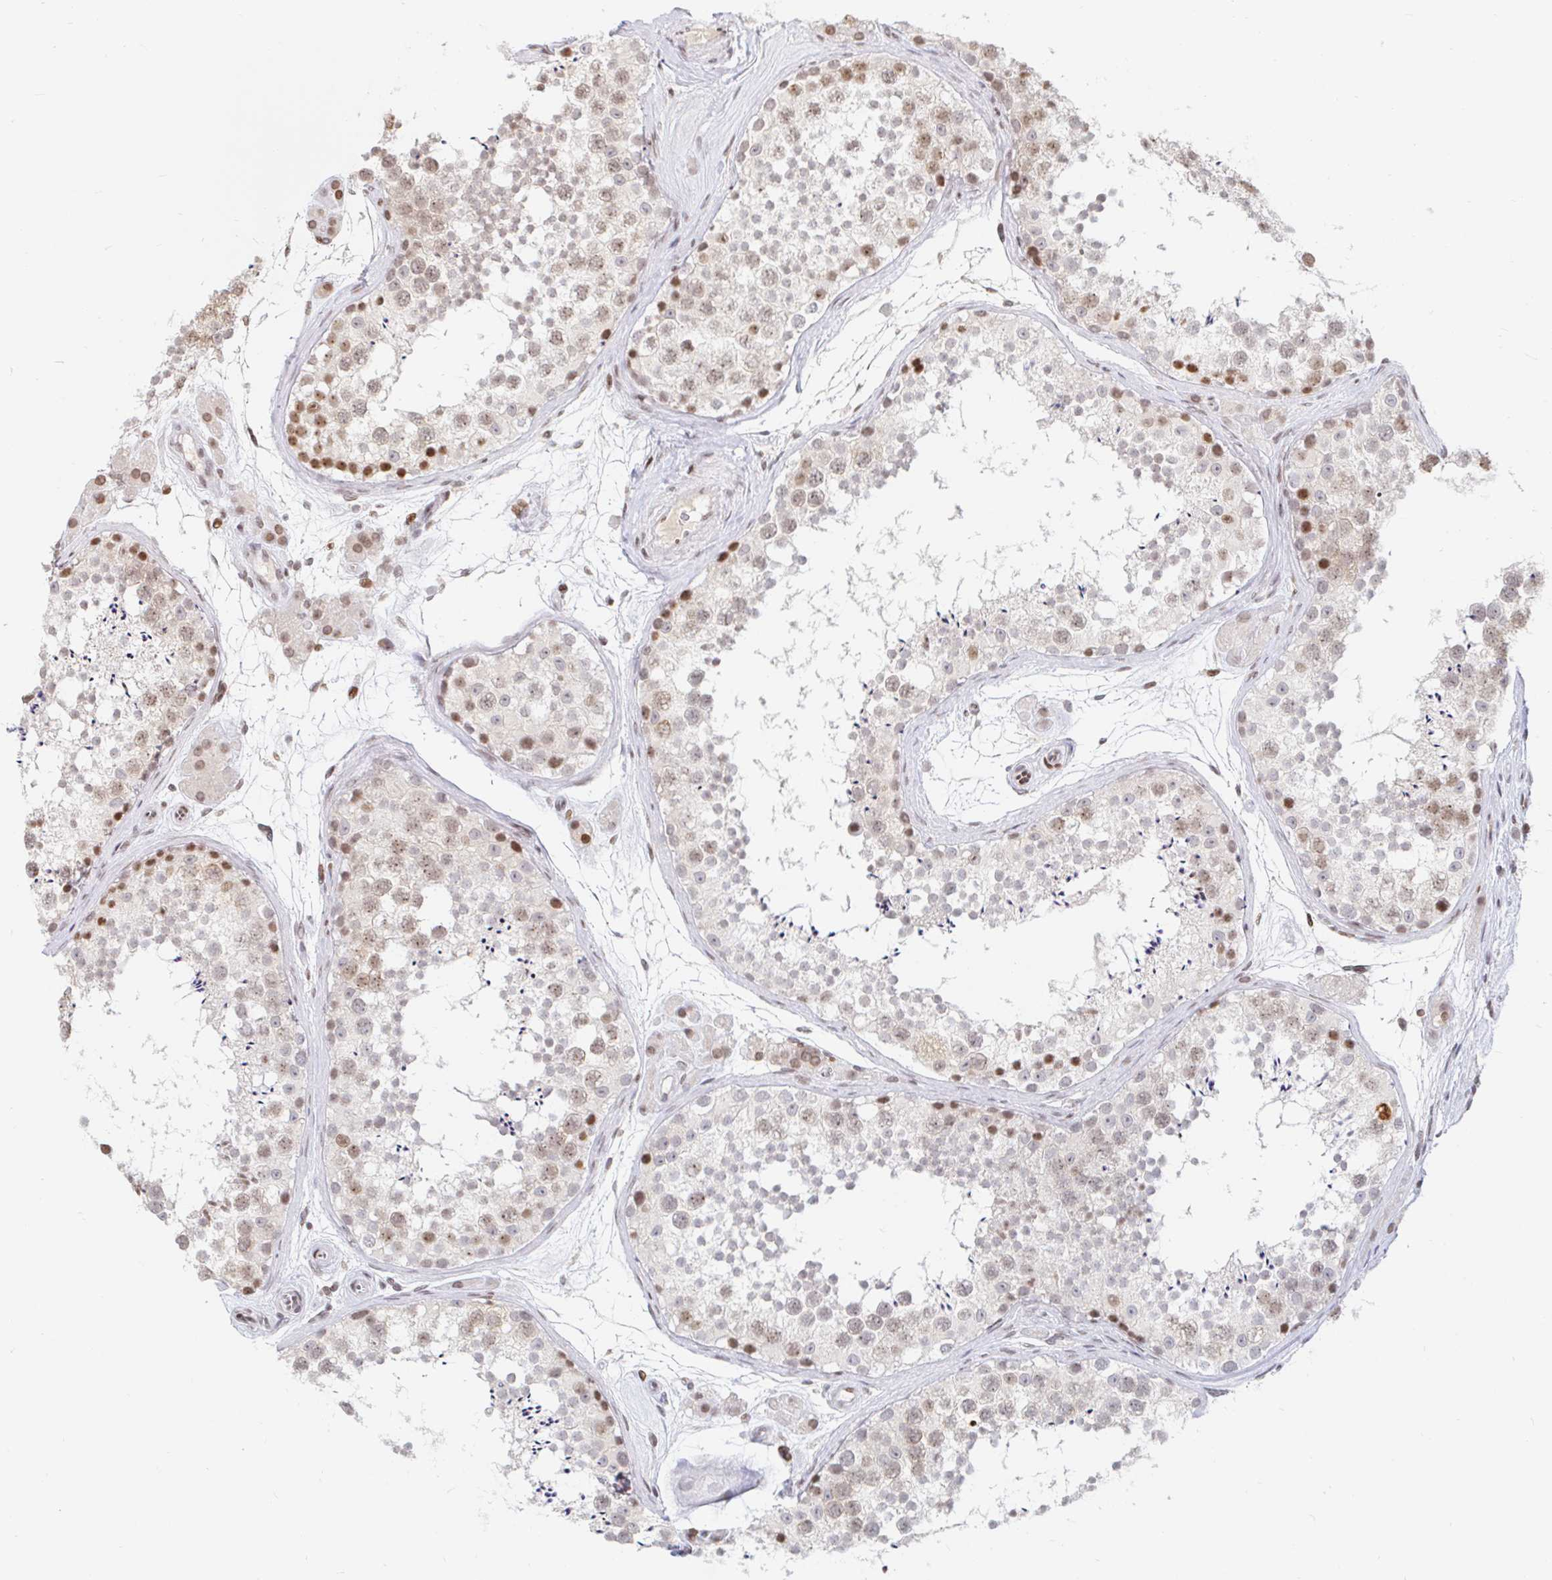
{"staining": {"intensity": "moderate", "quantity": "25%-75%", "location": "nuclear"}, "tissue": "testis", "cell_type": "Cells in seminiferous ducts", "image_type": "normal", "snomed": [{"axis": "morphology", "description": "Normal tissue, NOS"}, {"axis": "topography", "description": "Testis"}], "caption": "Testis was stained to show a protein in brown. There is medium levels of moderate nuclear staining in about 25%-75% of cells in seminiferous ducts. (Stains: DAB (3,3'-diaminobenzidine) in brown, nuclei in blue, Microscopy: brightfield microscopy at high magnification).", "gene": "HOXC10", "patient": {"sex": "male", "age": 41}}